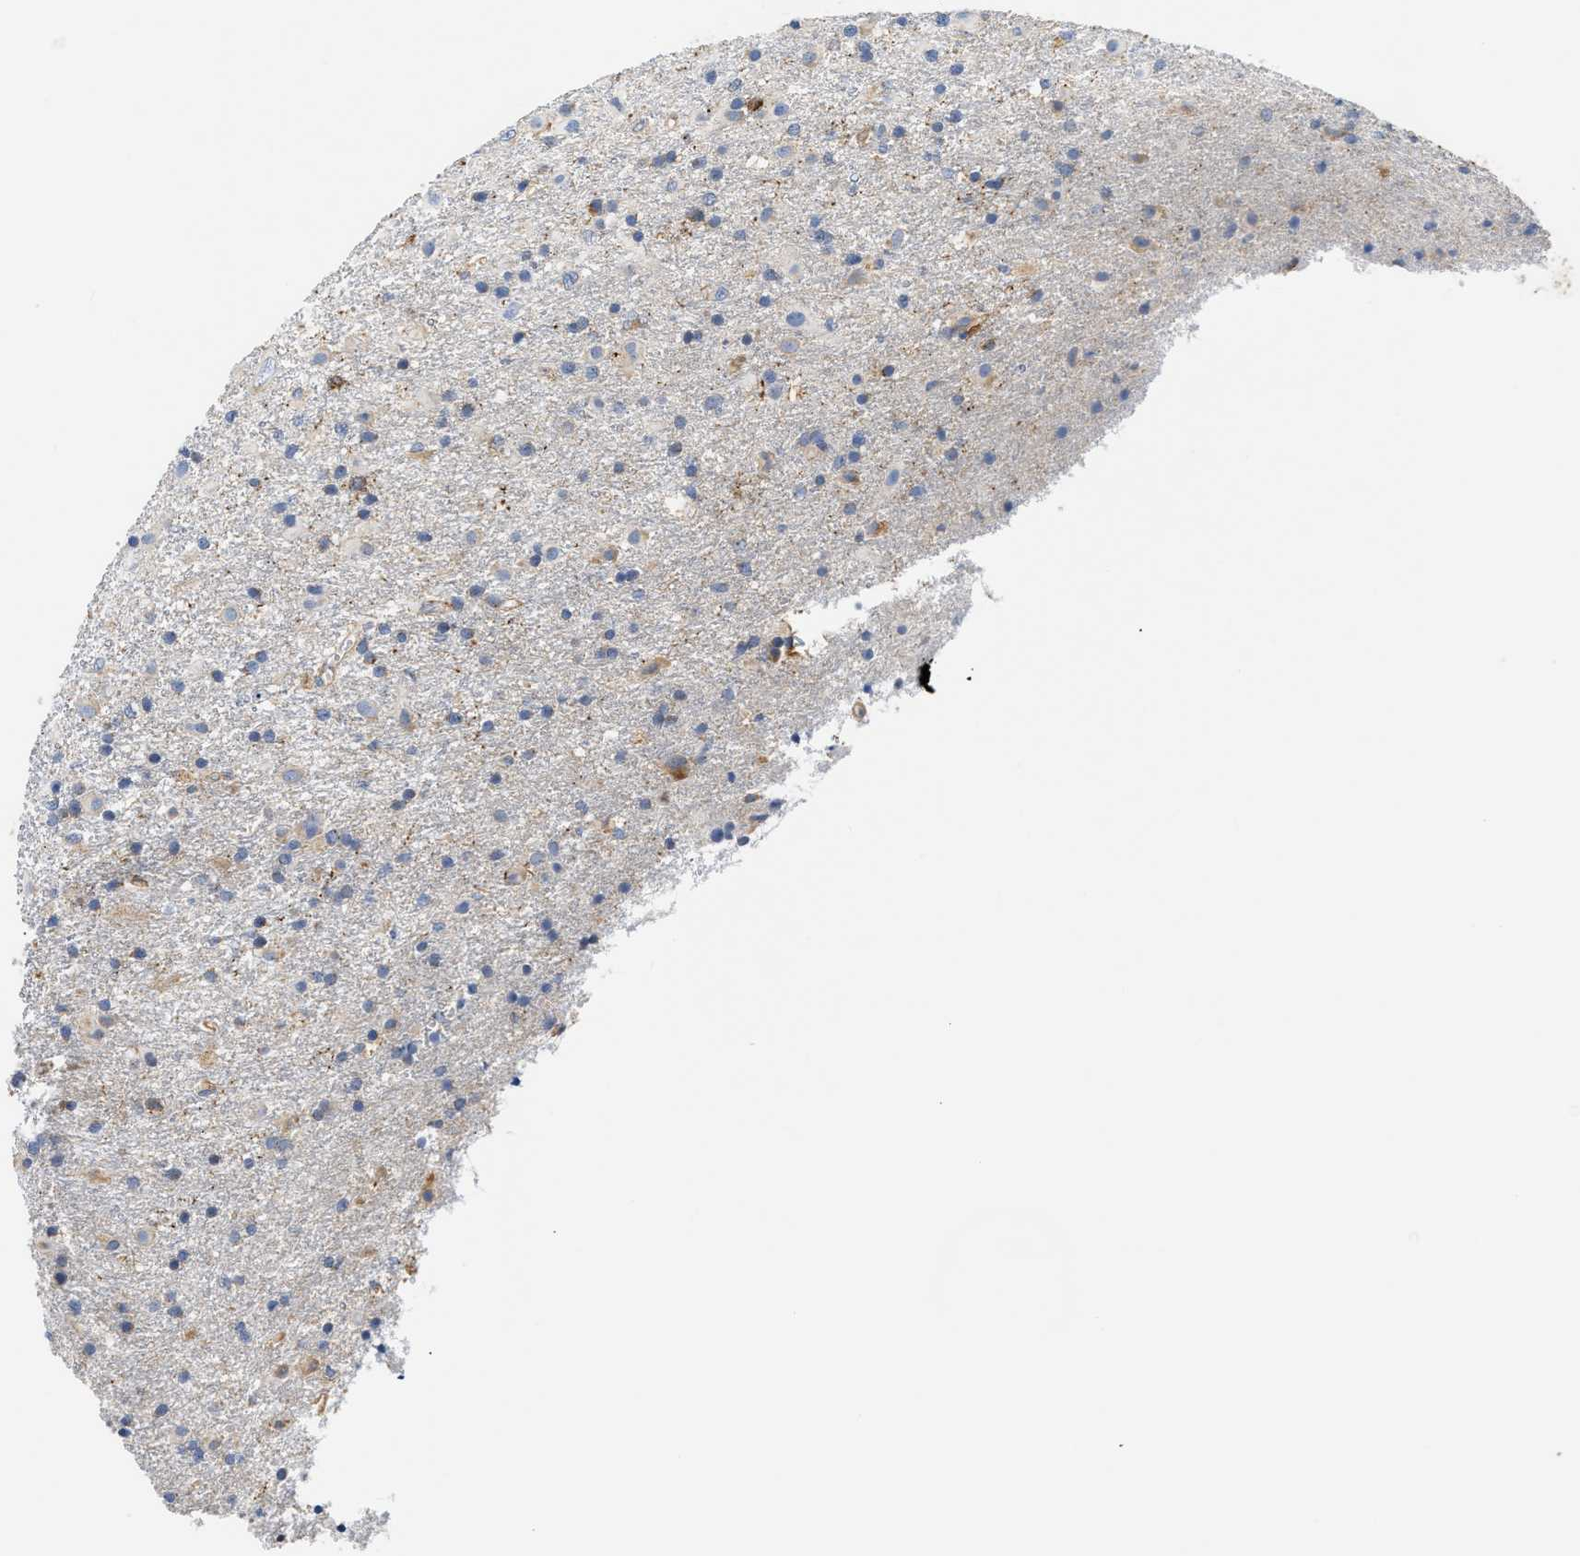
{"staining": {"intensity": "weak", "quantity": "25%-75%", "location": "cytoplasmic/membranous"}, "tissue": "glioma", "cell_type": "Tumor cells", "image_type": "cancer", "snomed": [{"axis": "morphology", "description": "Glioma, malignant, Low grade"}, {"axis": "topography", "description": "Brain"}], "caption": "IHC (DAB (3,3'-diaminobenzidine)) staining of human glioma demonstrates weak cytoplasmic/membranous protein expression in about 25%-75% of tumor cells. (Stains: DAB (3,3'-diaminobenzidine) in brown, nuclei in blue, Microscopy: brightfield microscopy at high magnification).", "gene": "ACADVL", "patient": {"sex": "male", "age": 65}}